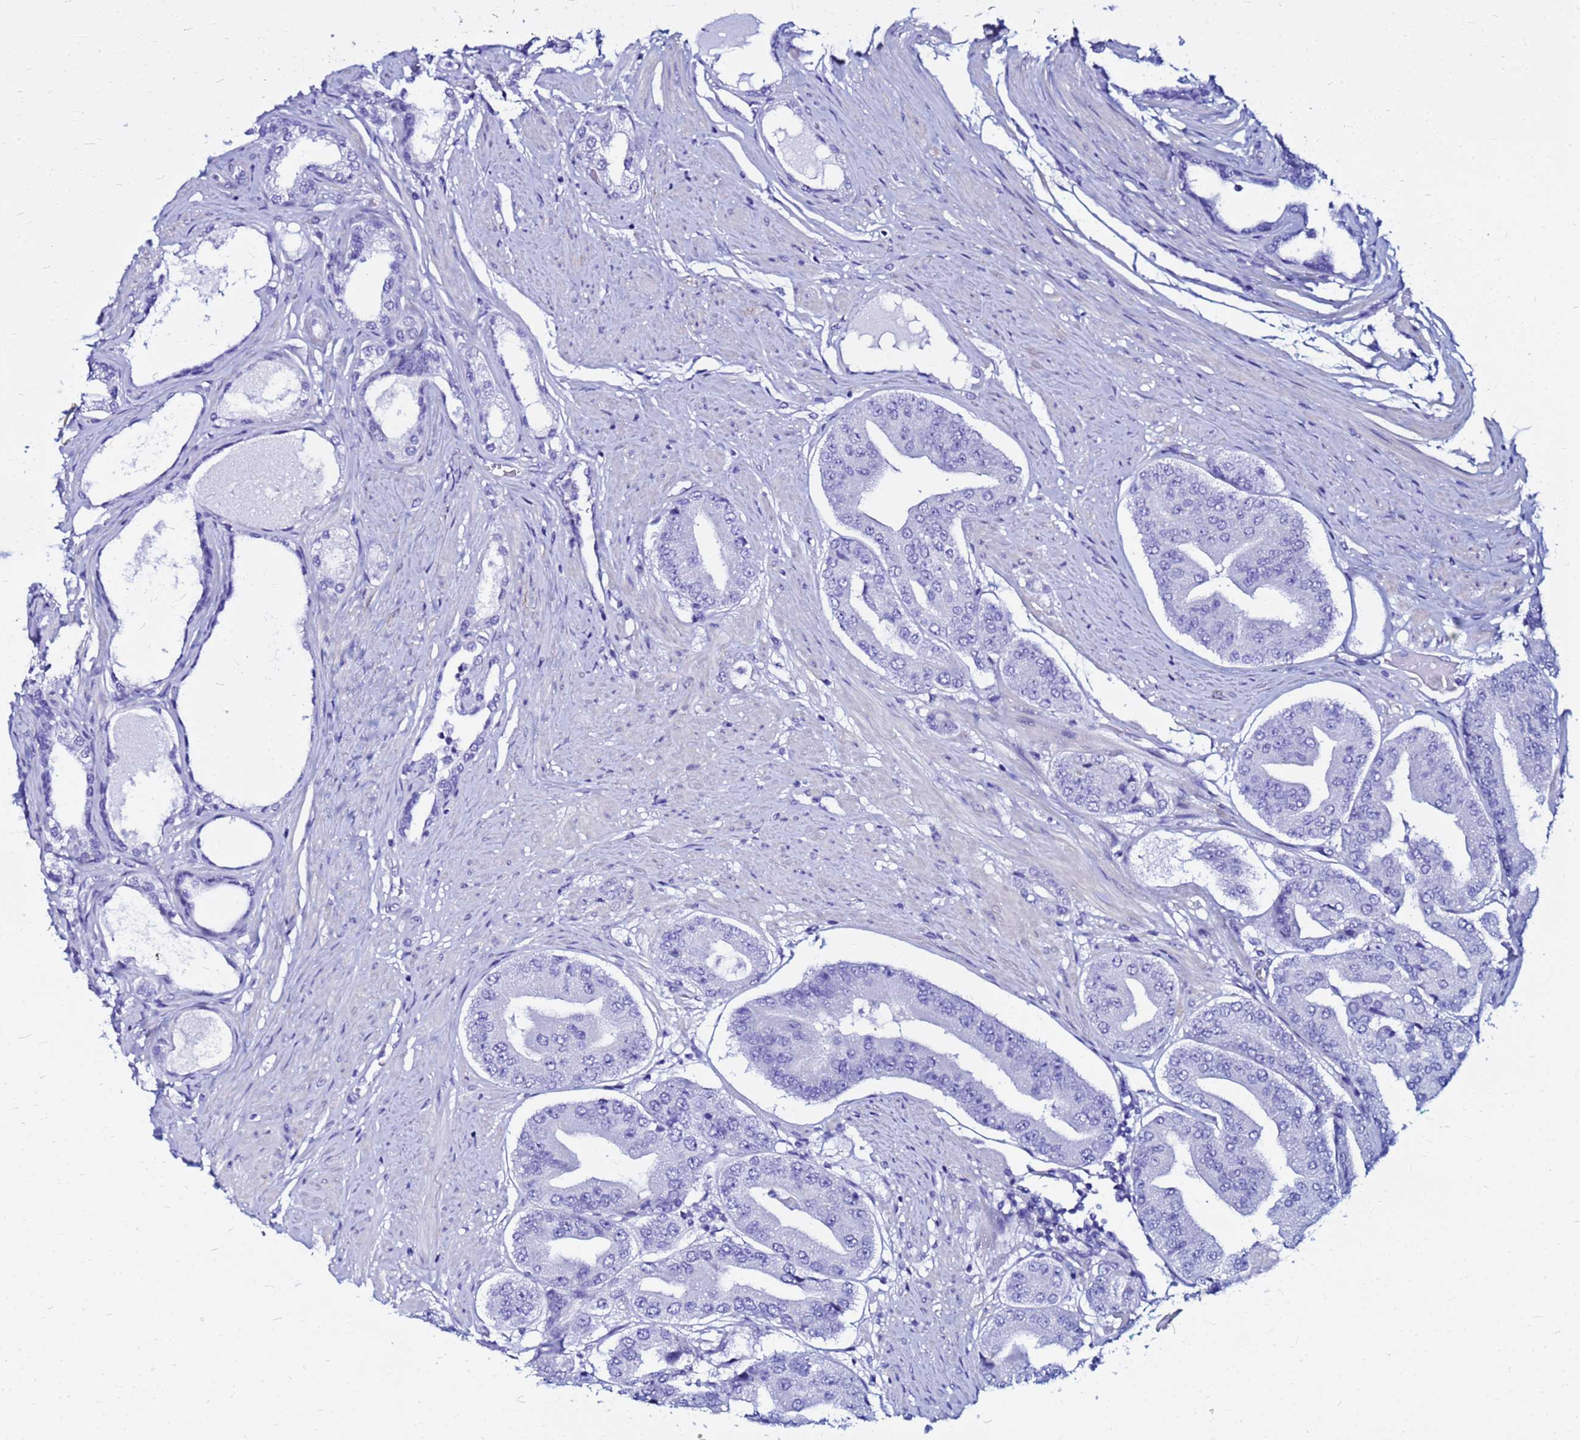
{"staining": {"intensity": "negative", "quantity": "none", "location": "none"}, "tissue": "prostate cancer", "cell_type": "Tumor cells", "image_type": "cancer", "snomed": [{"axis": "morphology", "description": "Adenocarcinoma, High grade"}, {"axis": "topography", "description": "Prostate"}], "caption": "Human adenocarcinoma (high-grade) (prostate) stained for a protein using IHC exhibits no staining in tumor cells.", "gene": "JRKL", "patient": {"sex": "male", "age": 63}}